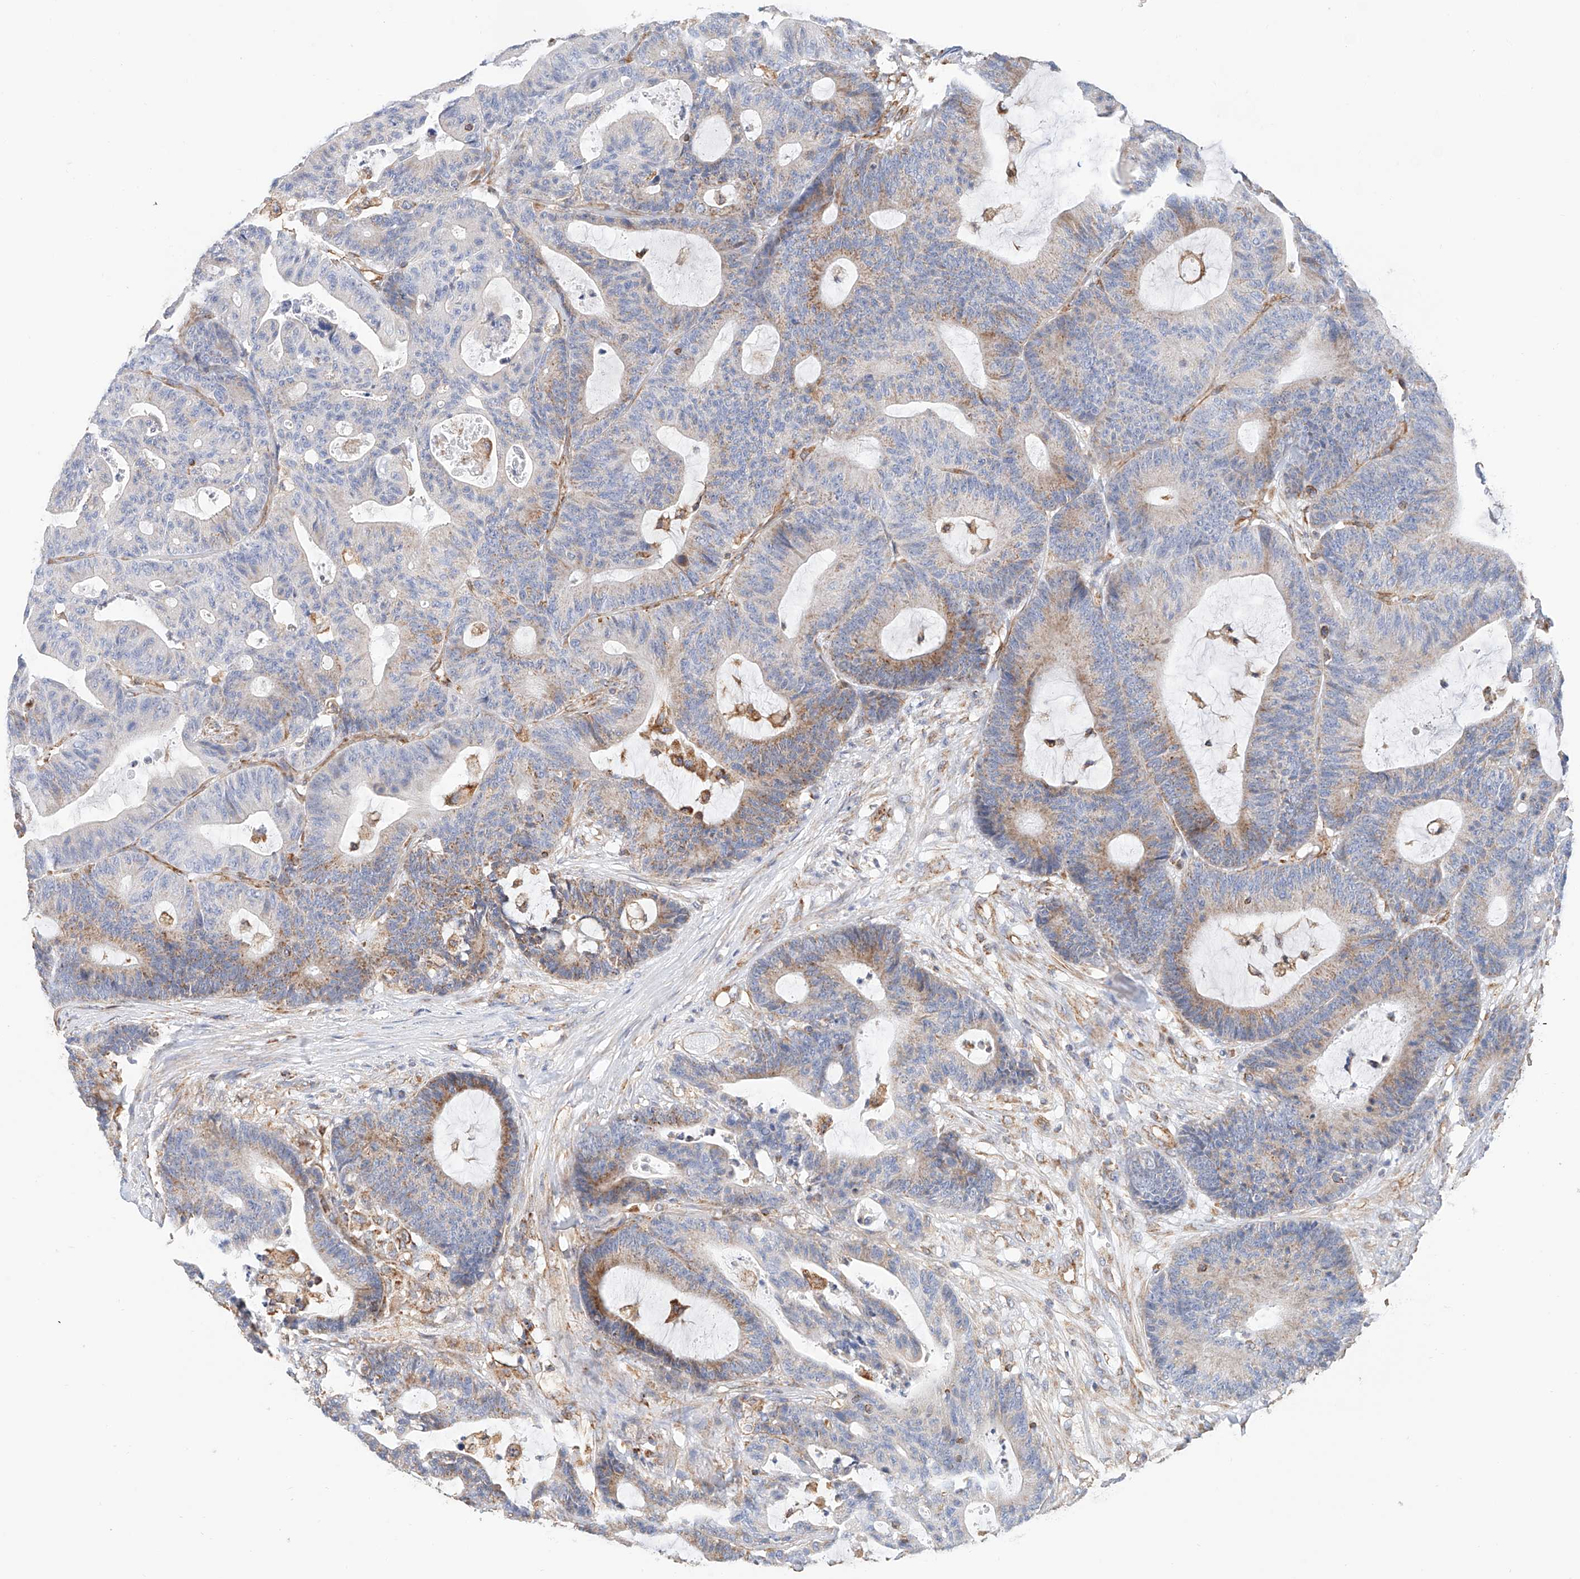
{"staining": {"intensity": "moderate", "quantity": "<25%", "location": "cytoplasmic/membranous"}, "tissue": "colorectal cancer", "cell_type": "Tumor cells", "image_type": "cancer", "snomed": [{"axis": "morphology", "description": "Adenocarcinoma, NOS"}, {"axis": "topography", "description": "Colon"}], "caption": "This photomicrograph shows immunohistochemistry (IHC) staining of human colorectal cancer, with low moderate cytoplasmic/membranous positivity in about <25% of tumor cells.", "gene": "NDUFV3", "patient": {"sex": "female", "age": 84}}